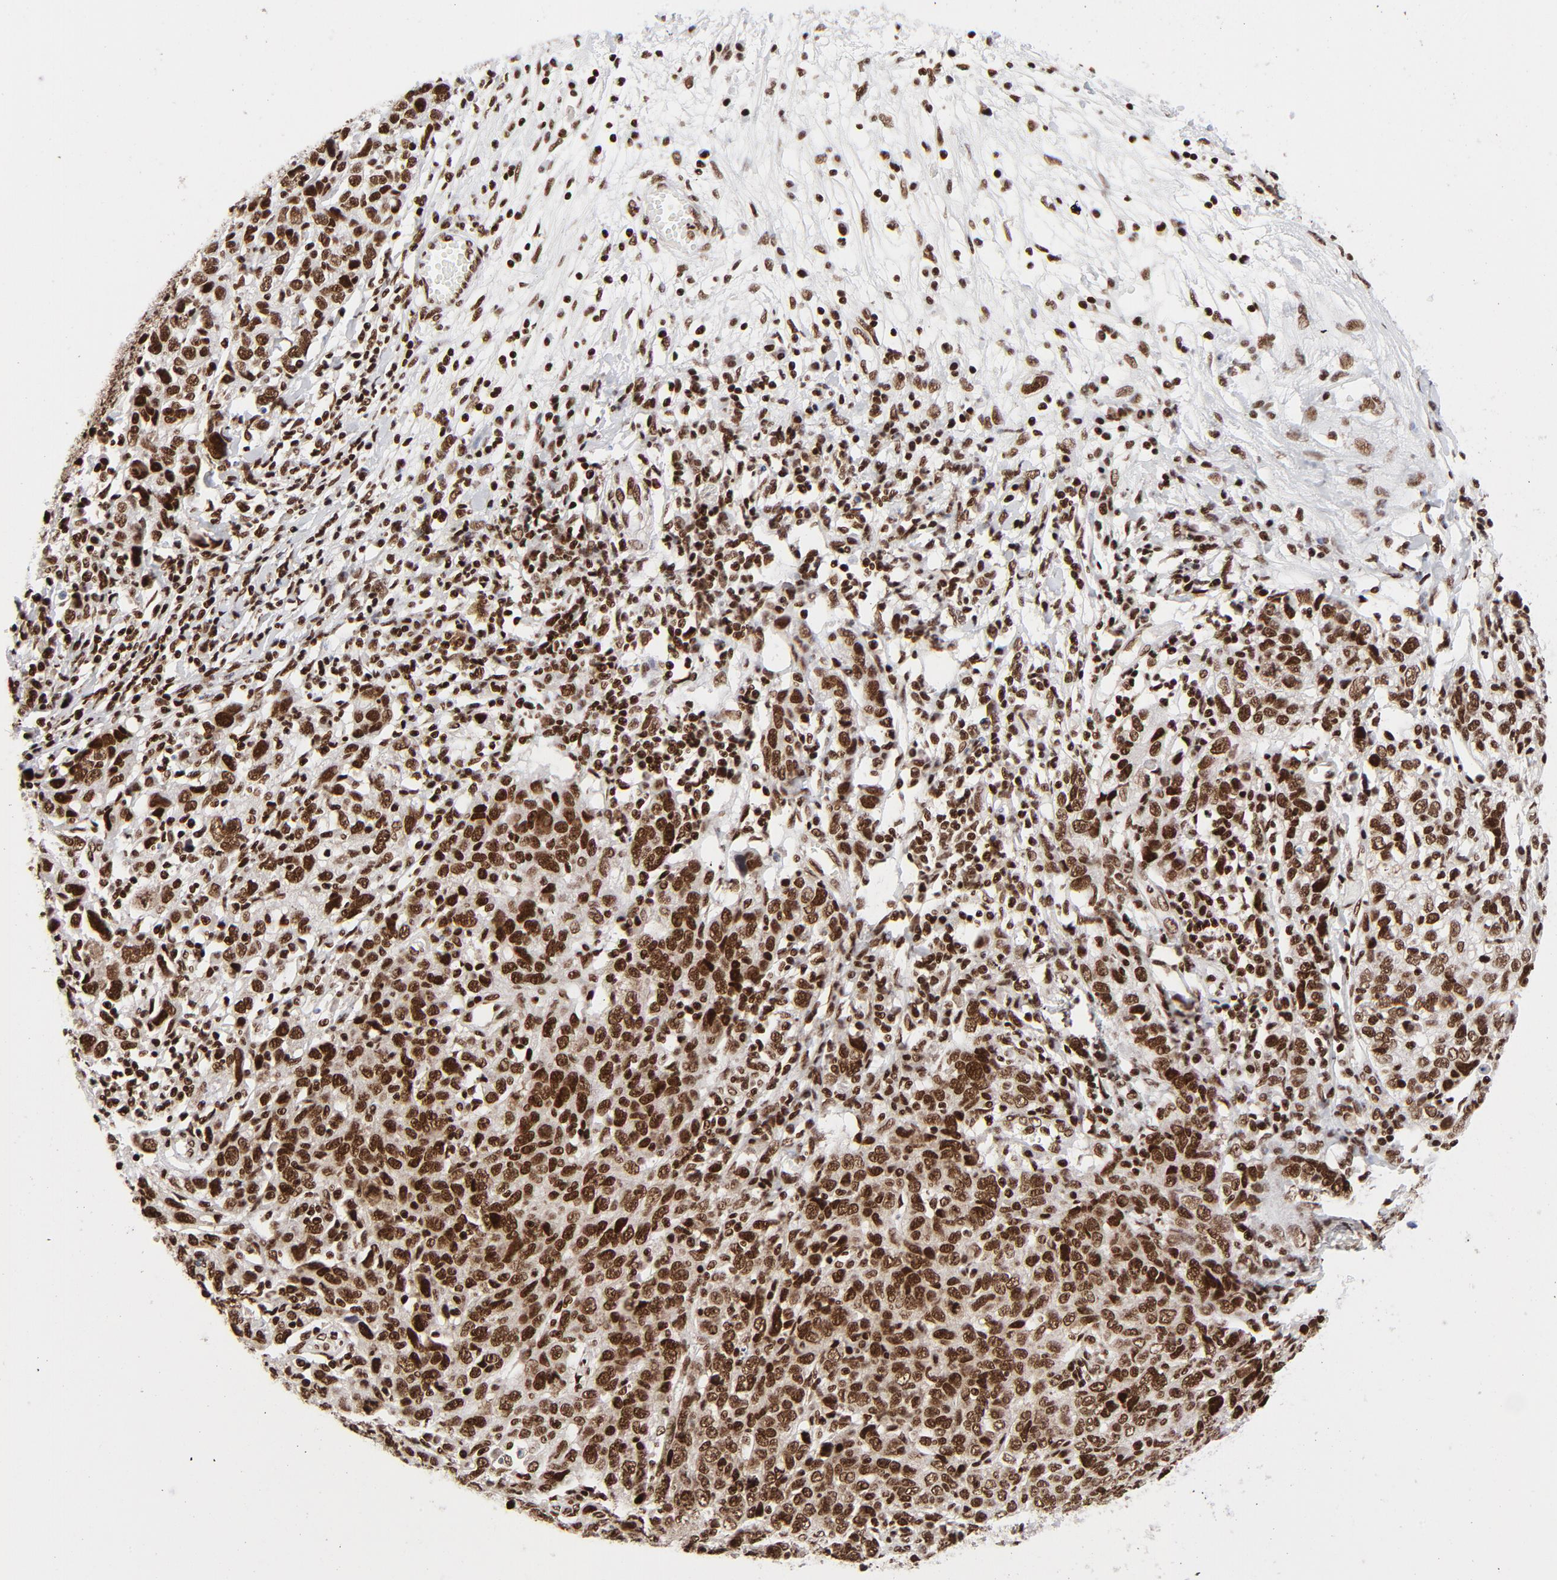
{"staining": {"intensity": "strong", "quantity": ">75%", "location": "nuclear"}, "tissue": "ovarian cancer", "cell_type": "Tumor cells", "image_type": "cancer", "snomed": [{"axis": "morphology", "description": "Cystadenocarcinoma, serous, NOS"}, {"axis": "topography", "description": "Ovary"}], "caption": "Ovarian cancer (serous cystadenocarcinoma) was stained to show a protein in brown. There is high levels of strong nuclear staining in approximately >75% of tumor cells.", "gene": "NFYB", "patient": {"sex": "female", "age": 71}}